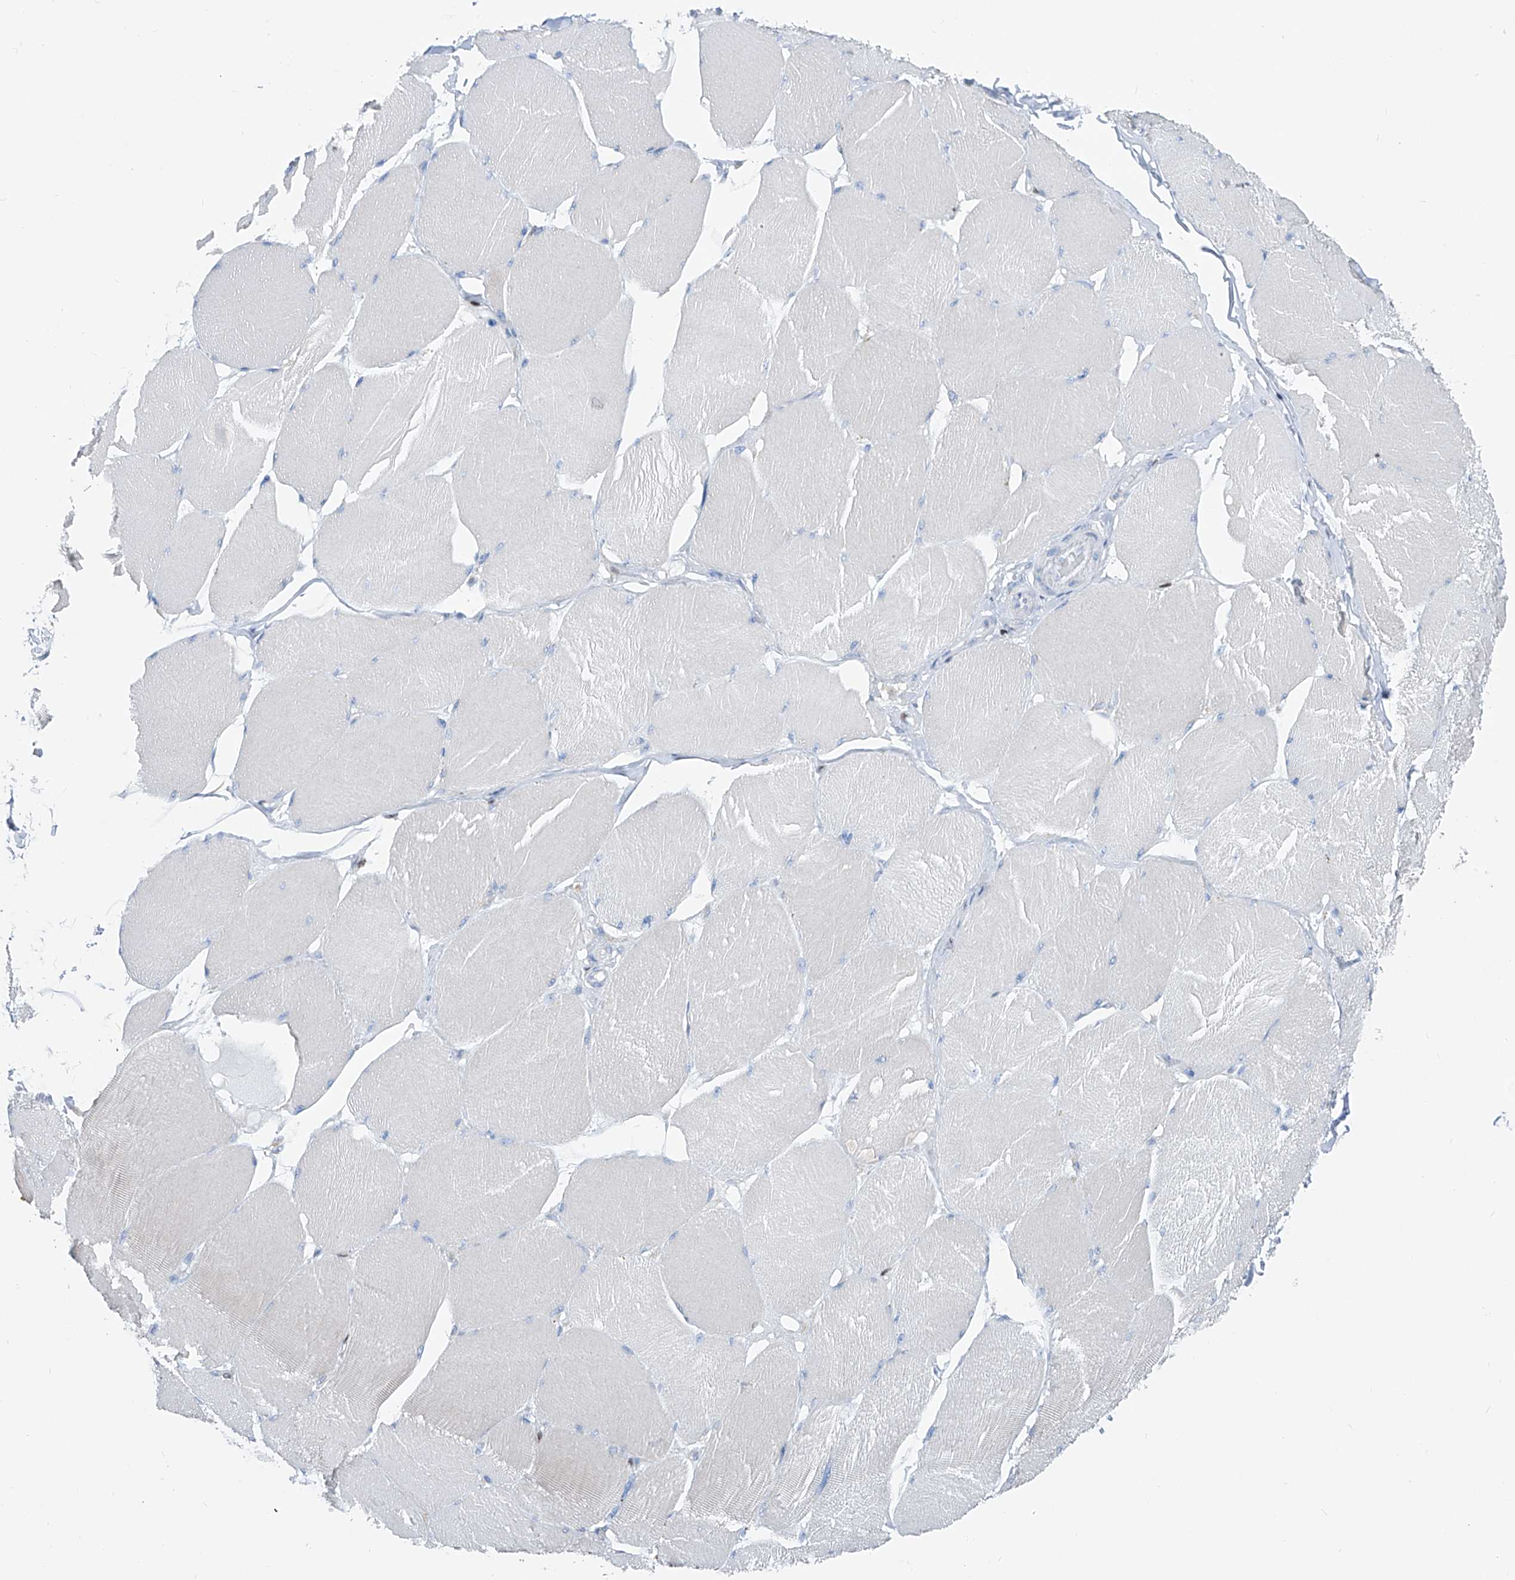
{"staining": {"intensity": "negative", "quantity": "none", "location": "none"}, "tissue": "skeletal muscle", "cell_type": "Myocytes", "image_type": "normal", "snomed": [{"axis": "morphology", "description": "Normal tissue, NOS"}, {"axis": "topography", "description": "Skin"}, {"axis": "topography", "description": "Skeletal muscle"}], "caption": "High power microscopy histopathology image of an immunohistochemistry photomicrograph of normal skeletal muscle, revealing no significant expression in myocytes. The staining is performed using DAB brown chromogen with nuclei counter-stained in using hematoxylin.", "gene": "FRS3", "patient": {"sex": "male", "age": 83}}